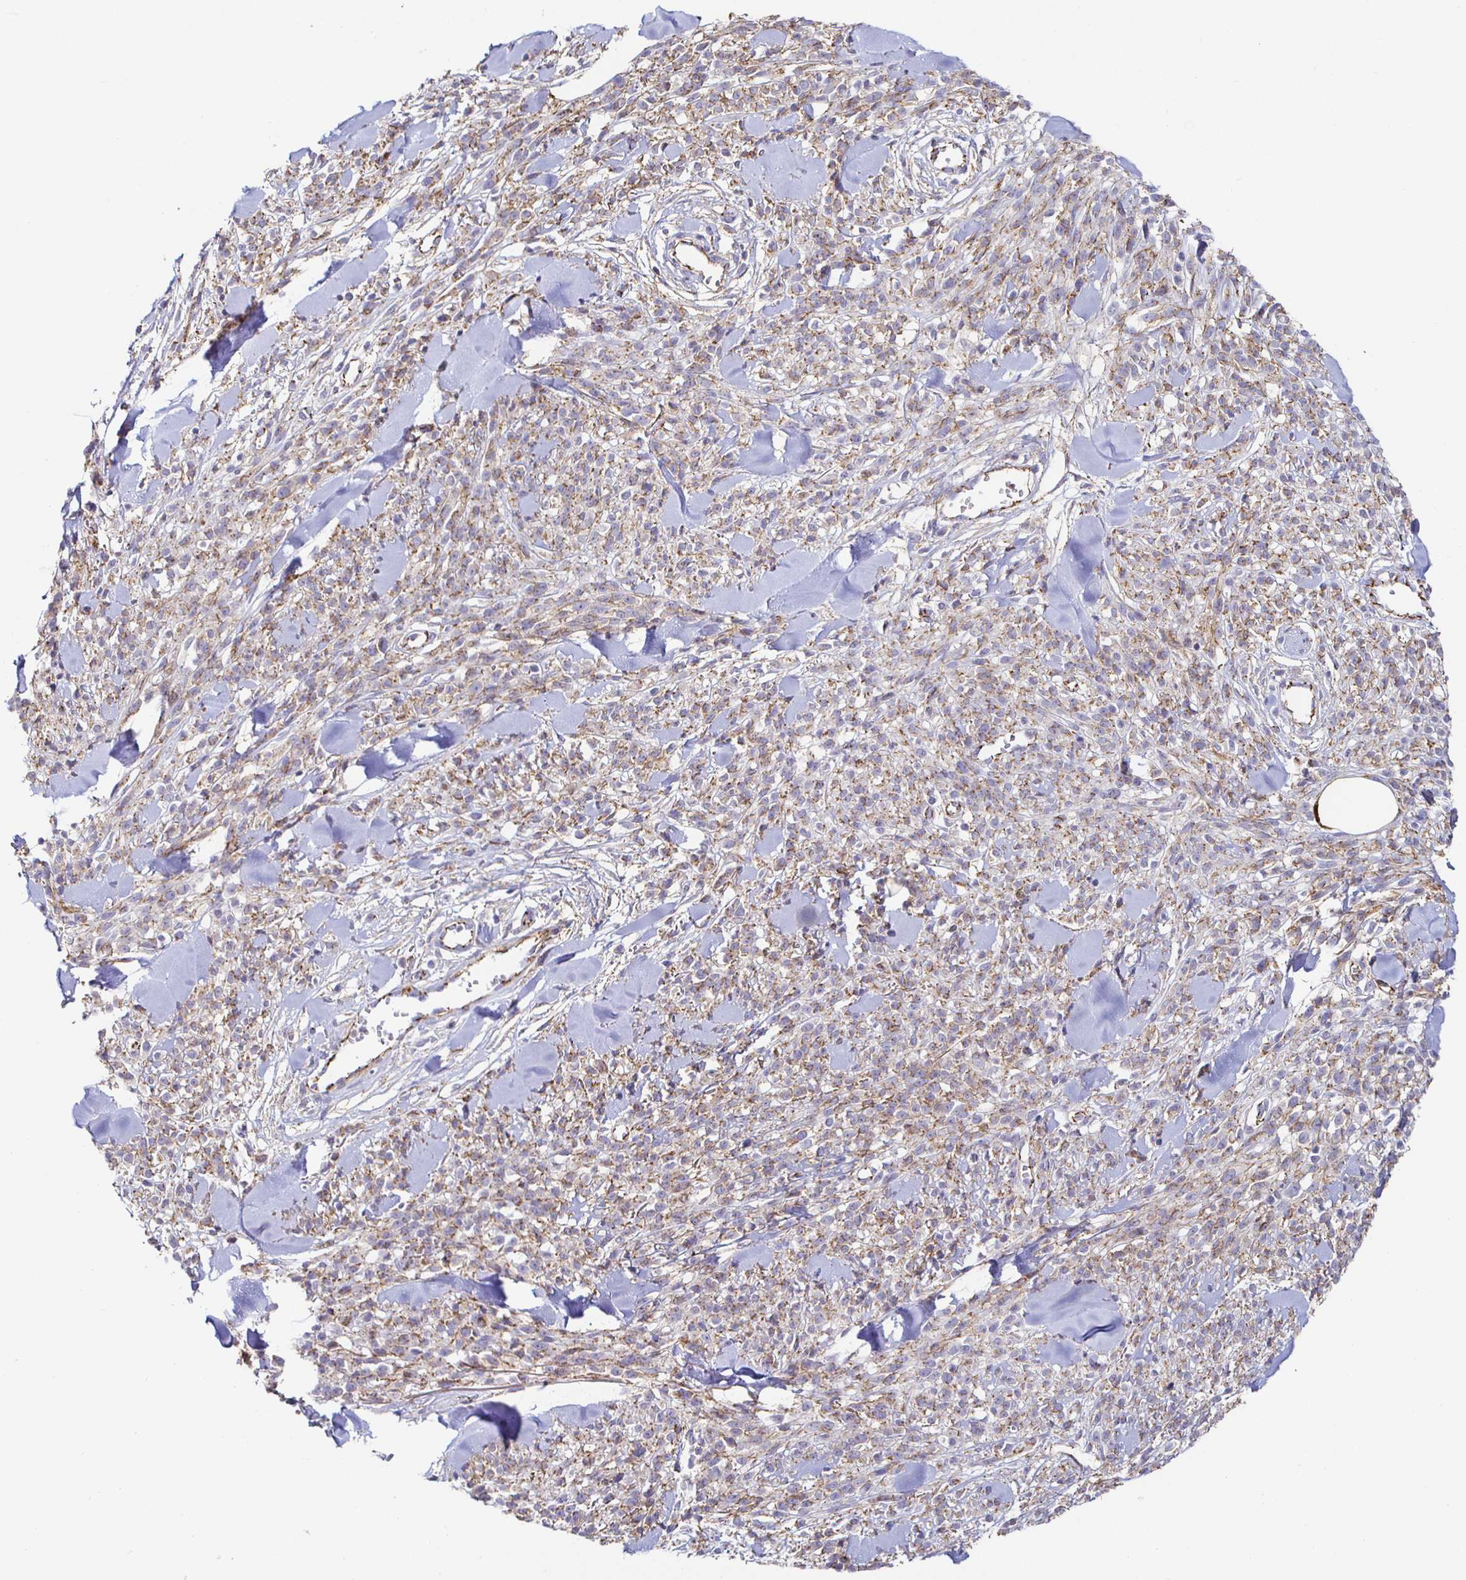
{"staining": {"intensity": "moderate", "quantity": "25%-75%", "location": "cytoplasmic/membranous"}, "tissue": "melanoma", "cell_type": "Tumor cells", "image_type": "cancer", "snomed": [{"axis": "morphology", "description": "Malignant melanoma, NOS"}, {"axis": "topography", "description": "Skin"}, {"axis": "topography", "description": "Skin of trunk"}], "caption": "Melanoma stained with IHC displays moderate cytoplasmic/membranous expression in approximately 25%-75% of tumor cells. (DAB IHC, brown staining for protein, blue staining for nuclei).", "gene": "PIWIL3", "patient": {"sex": "male", "age": 74}}